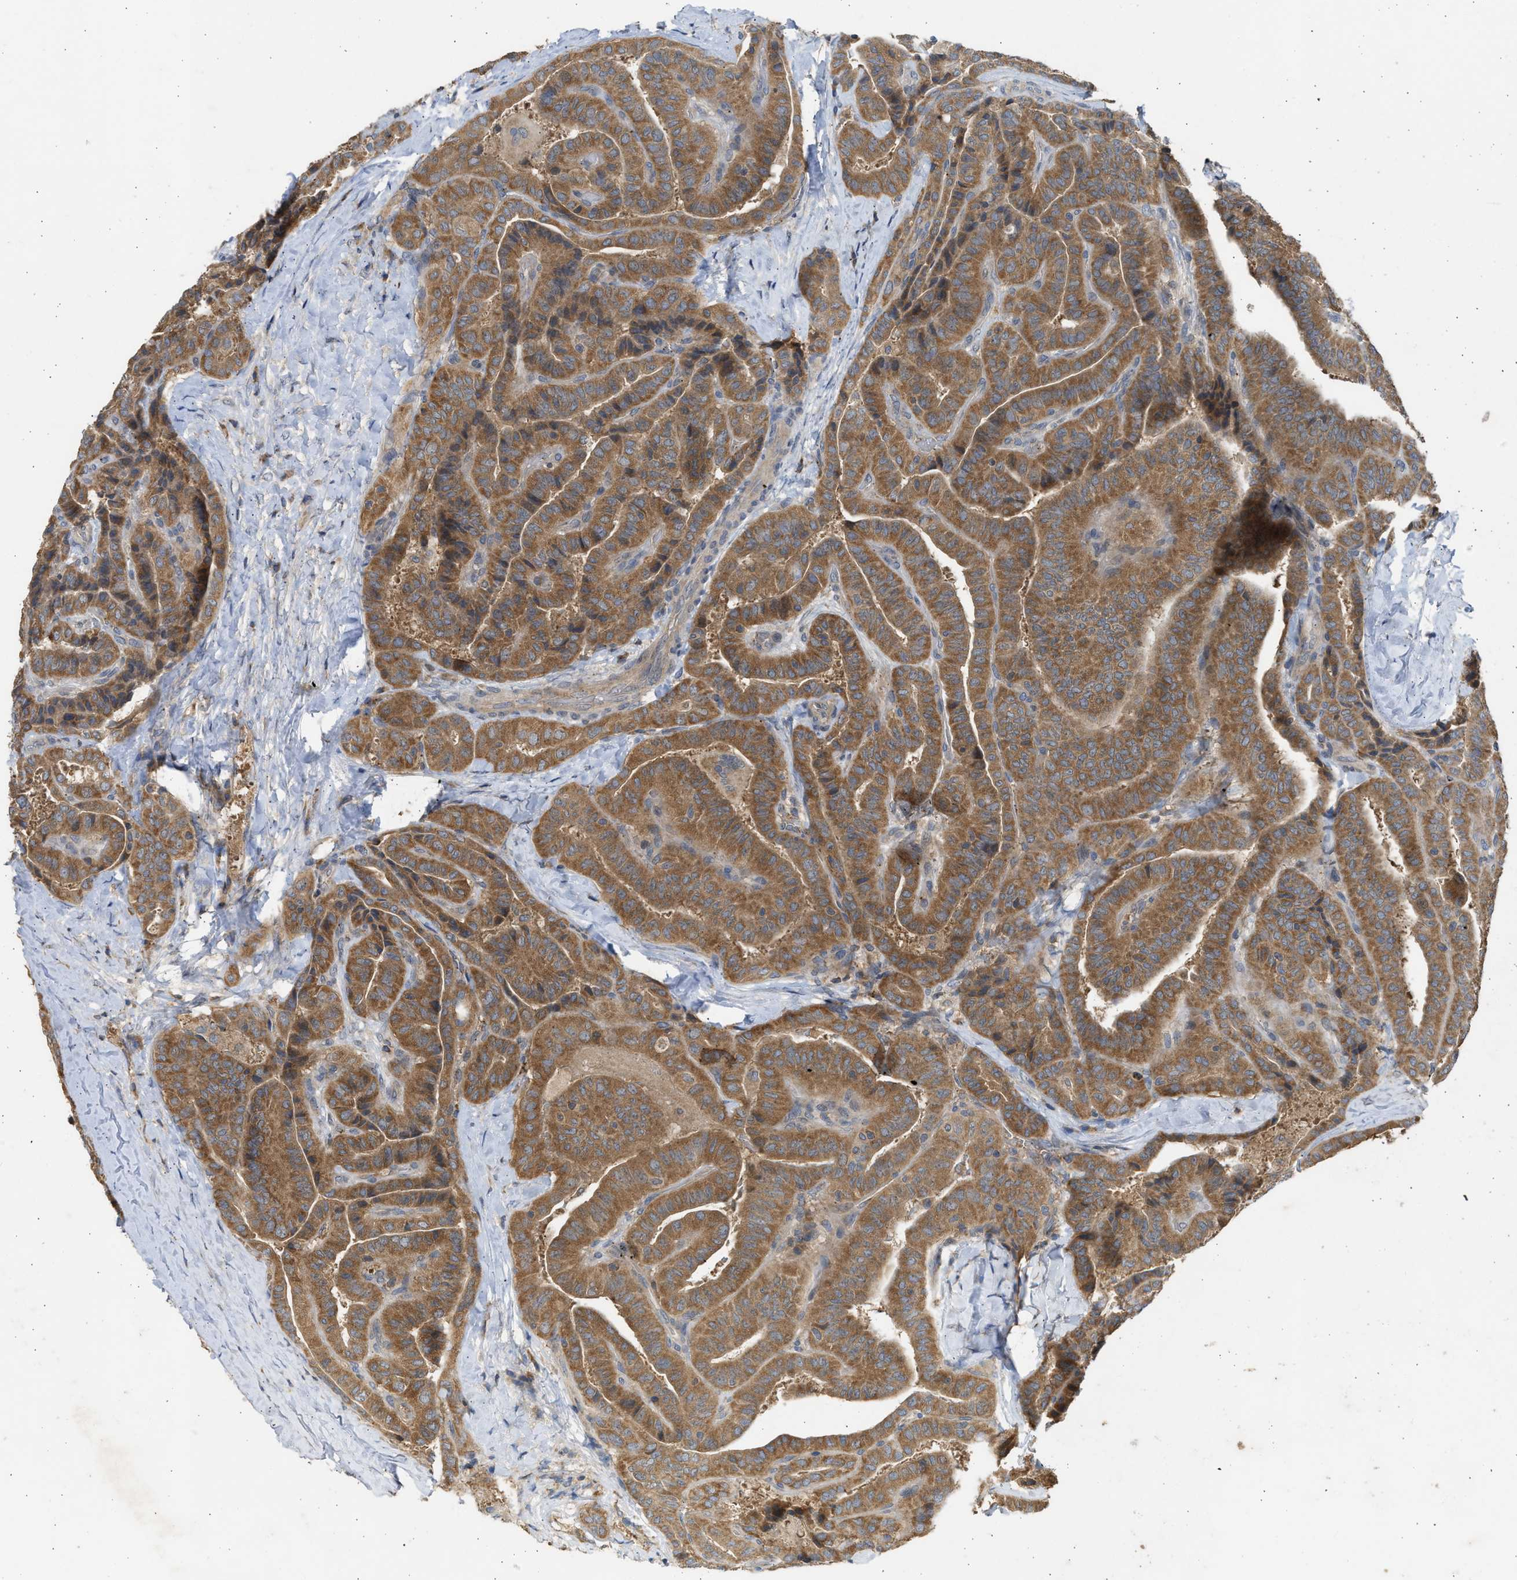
{"staining": {"intensity": "moderate", "quantity": ">75%", "location": "cytoplasmic/membranous"}, "tissue": "thyroid cancer", "cell_type": "Tumor cells", "image_type": "cancer", "snomed": [{"axis": "morphology", "description": "Papillary adenocarcinoma, NOS"}, {"axis": "topography", "description": "Thyroid gland"}], "caption": "Thyroid cancer (papillary adenocarcinoma) stained with a brown dye displays moderate cytoplasmic/membranous positive staining in approximately >75% of tumor cells.", "gene": "CYP1A1", "patient": {"sex": "male", "age": 77}}